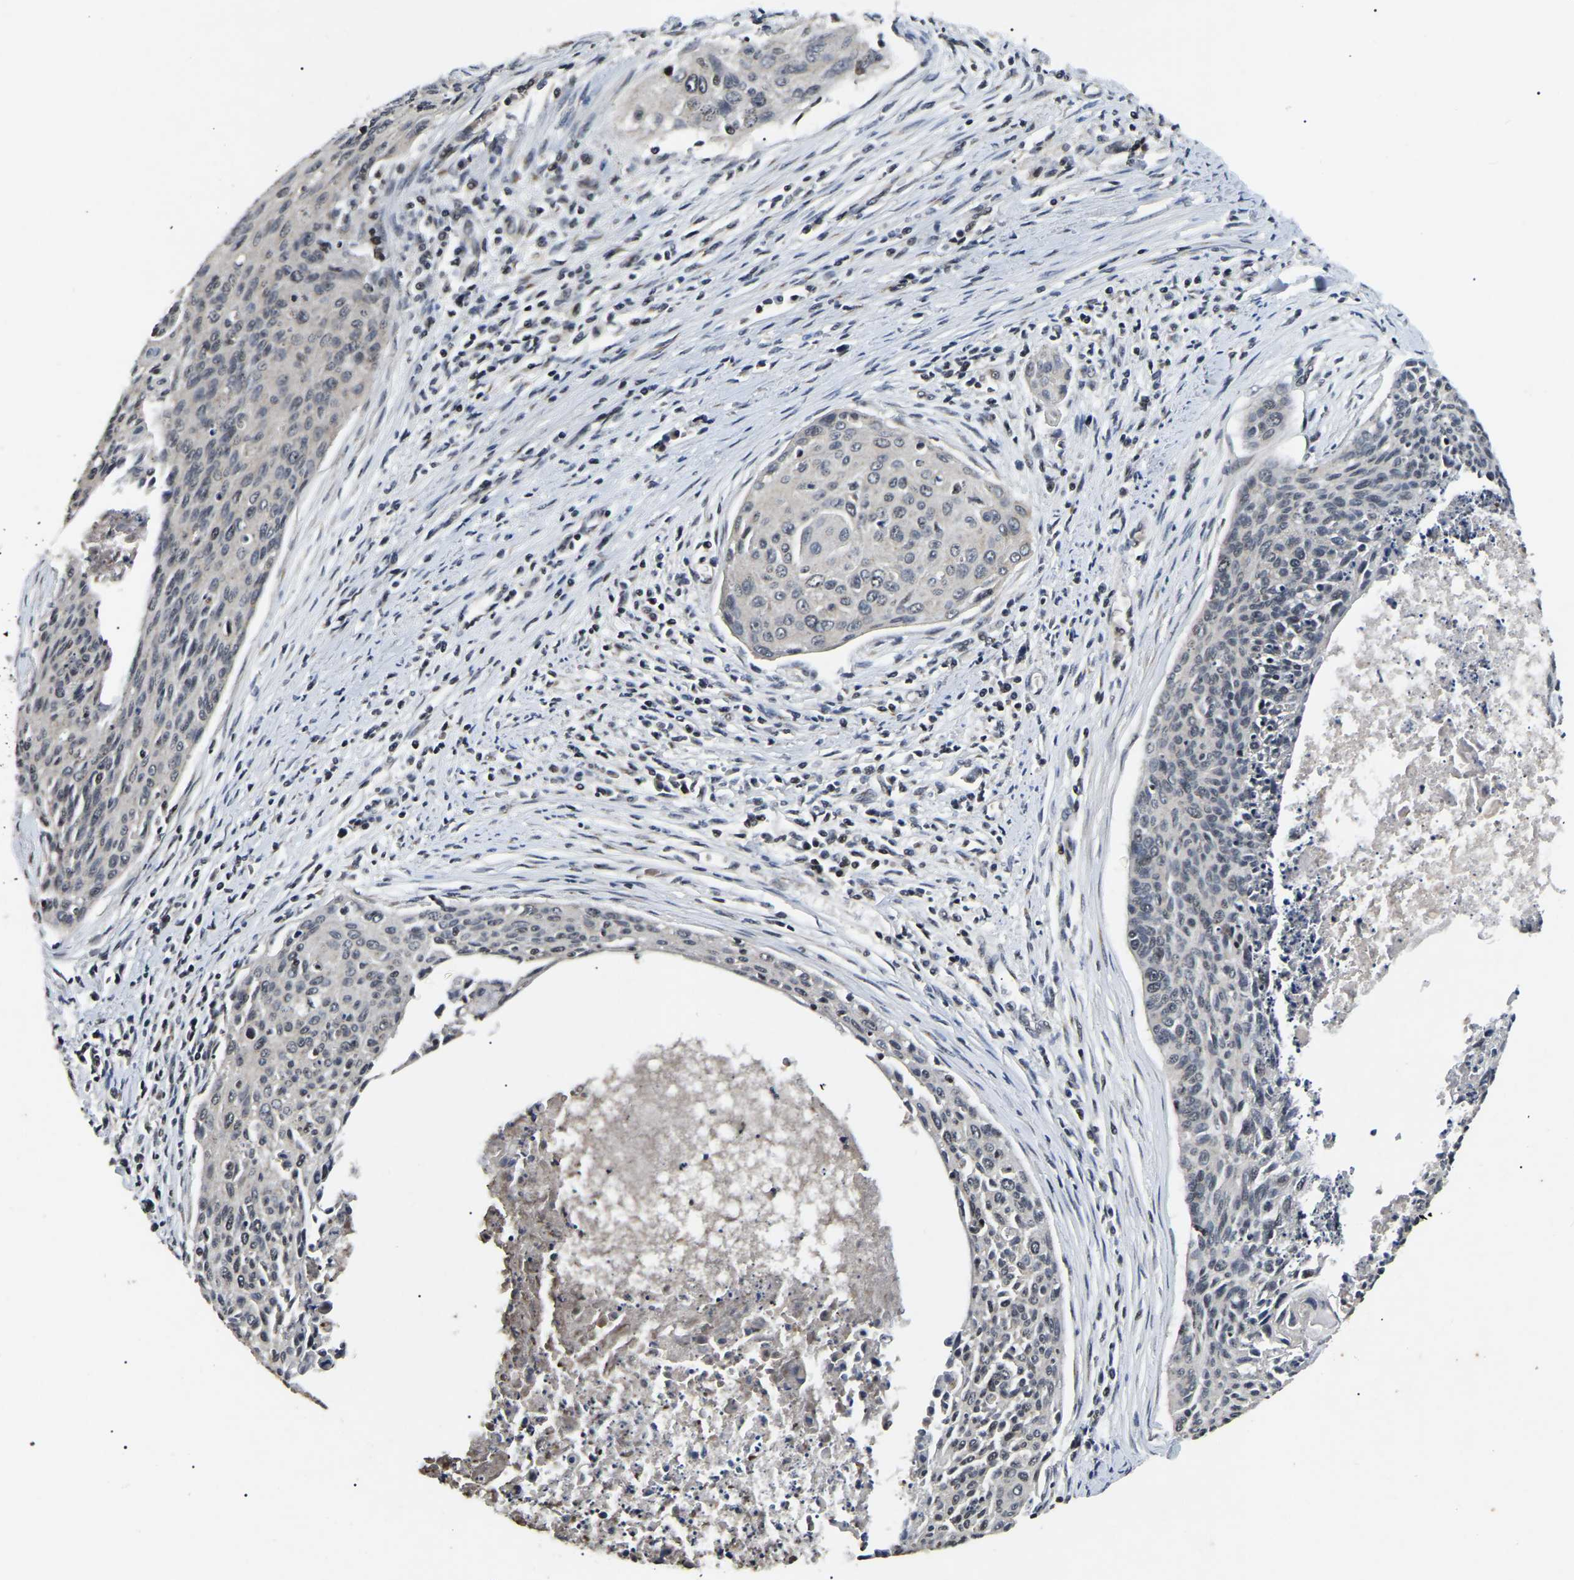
{"staining": {"intensity": "negative", "quantity": "none", "location": "none"}, "tissue": "cervical cancer", "cell_type": "Tumor cells", "image_type": "cancer", "snomed": [{"axis": "morphology", "description": "Squamous cell carcinoma, NOS"}, {"axis": "topography", "description": "Cervix"}], "caption": "Tumor cells show no significant protein expression in cervical squamous cell carcinoma.", "gene": "RBM28", "patient": {"sex": "female", "age": 55}}